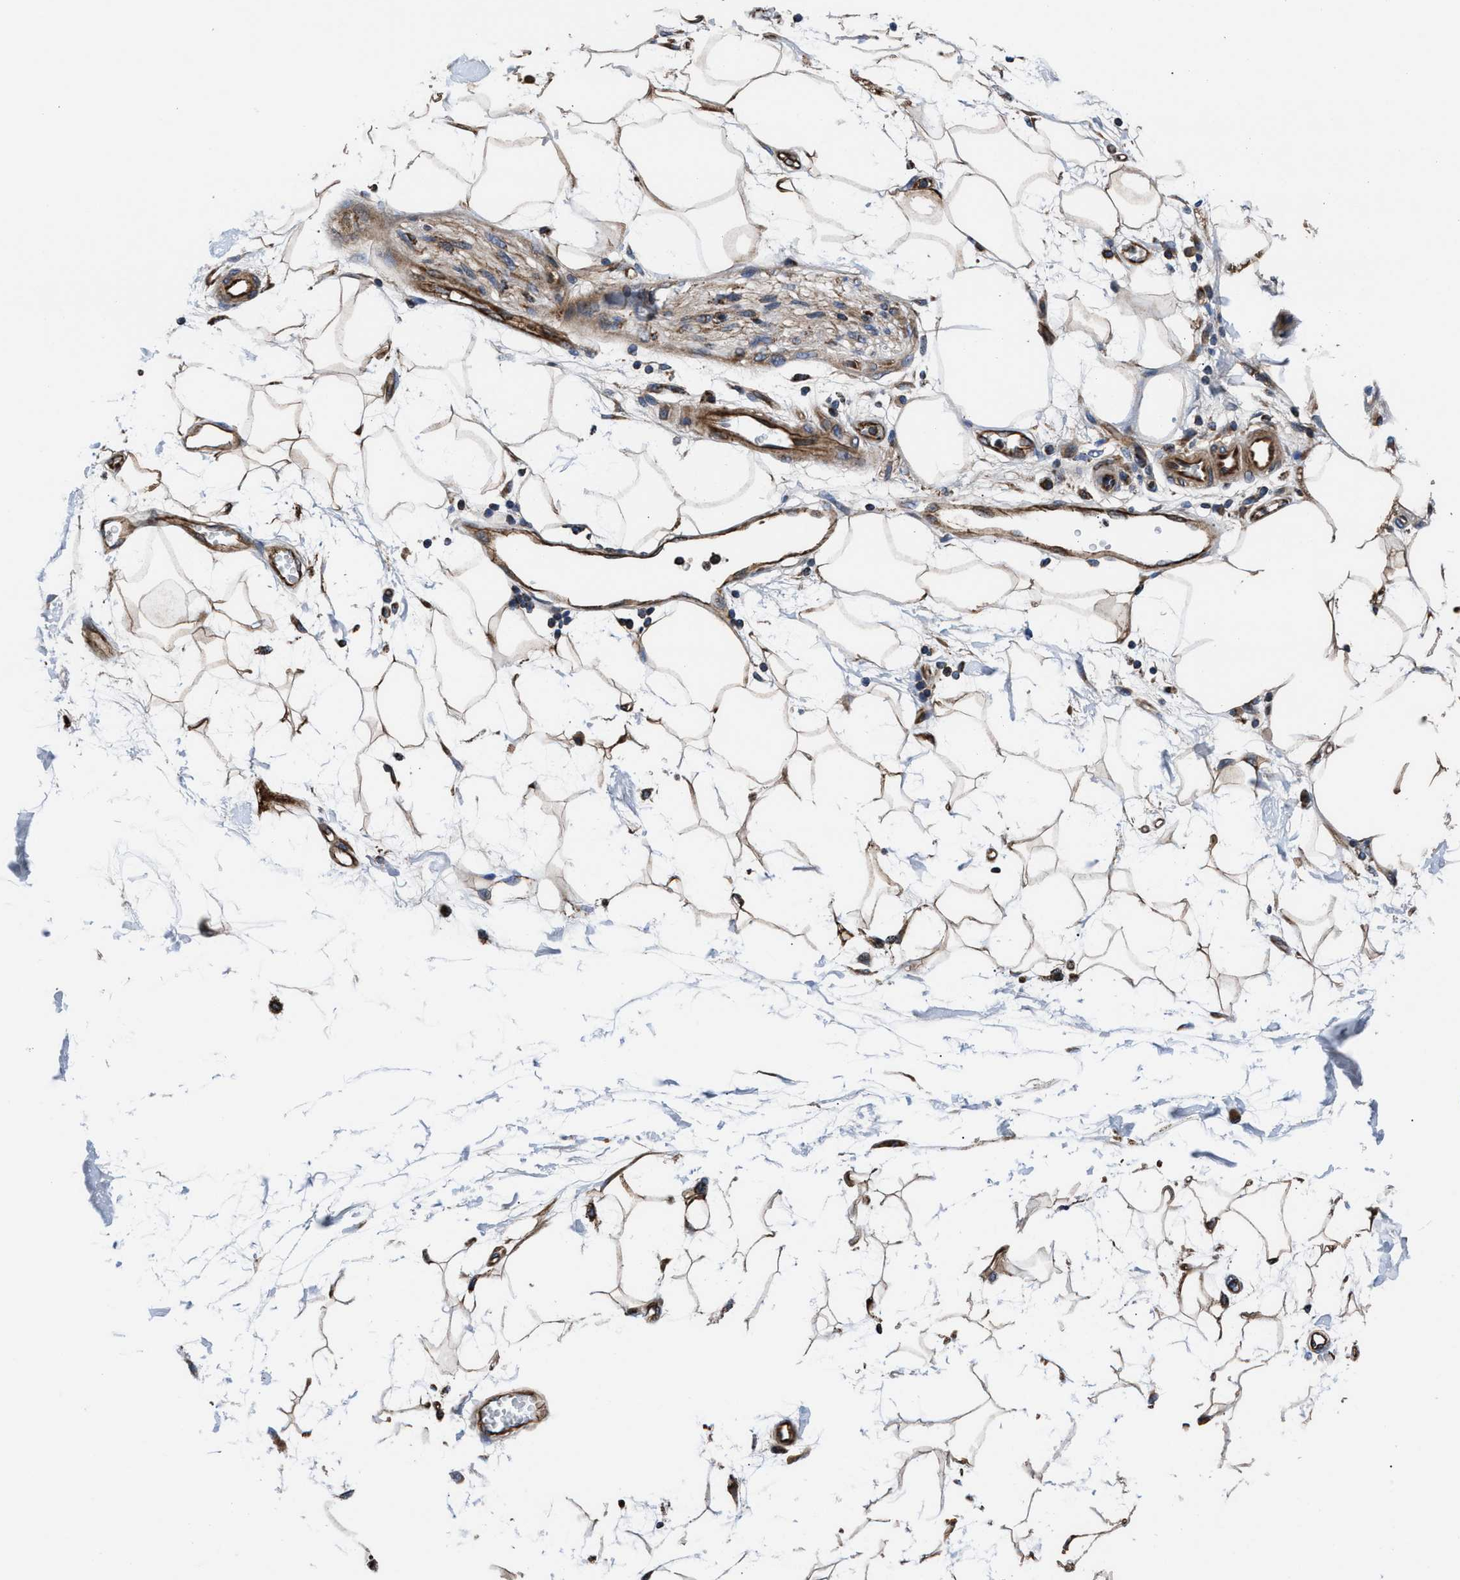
{"staining": {"intensity": "moderate", "quantity": ">75%", "location": "cytoplasmic/membranous"}, "tissue": "adipose tissue", "cell_type": "Adipocytes", "image_type": "normal", "snomed": [{"axis": "morphology", "description": "Normal tissue, NOS"}, {"axis": "morphology", "description": "Adenocarcinoma, NOS"}, {"axis": "topography", "description": "Duodenum"}, {"axis": "topography", "description": "Peripheral nerve tissue"}], "caption": "Adipose tissue stained with DAB immunohistochemistry (IHC) displays medium levels of moderate cytoplasmic/membranous staining in approximately >75% of adipocytes.", "gene": "PRR15L", "patient": {"sex": "female", "age": 60}}